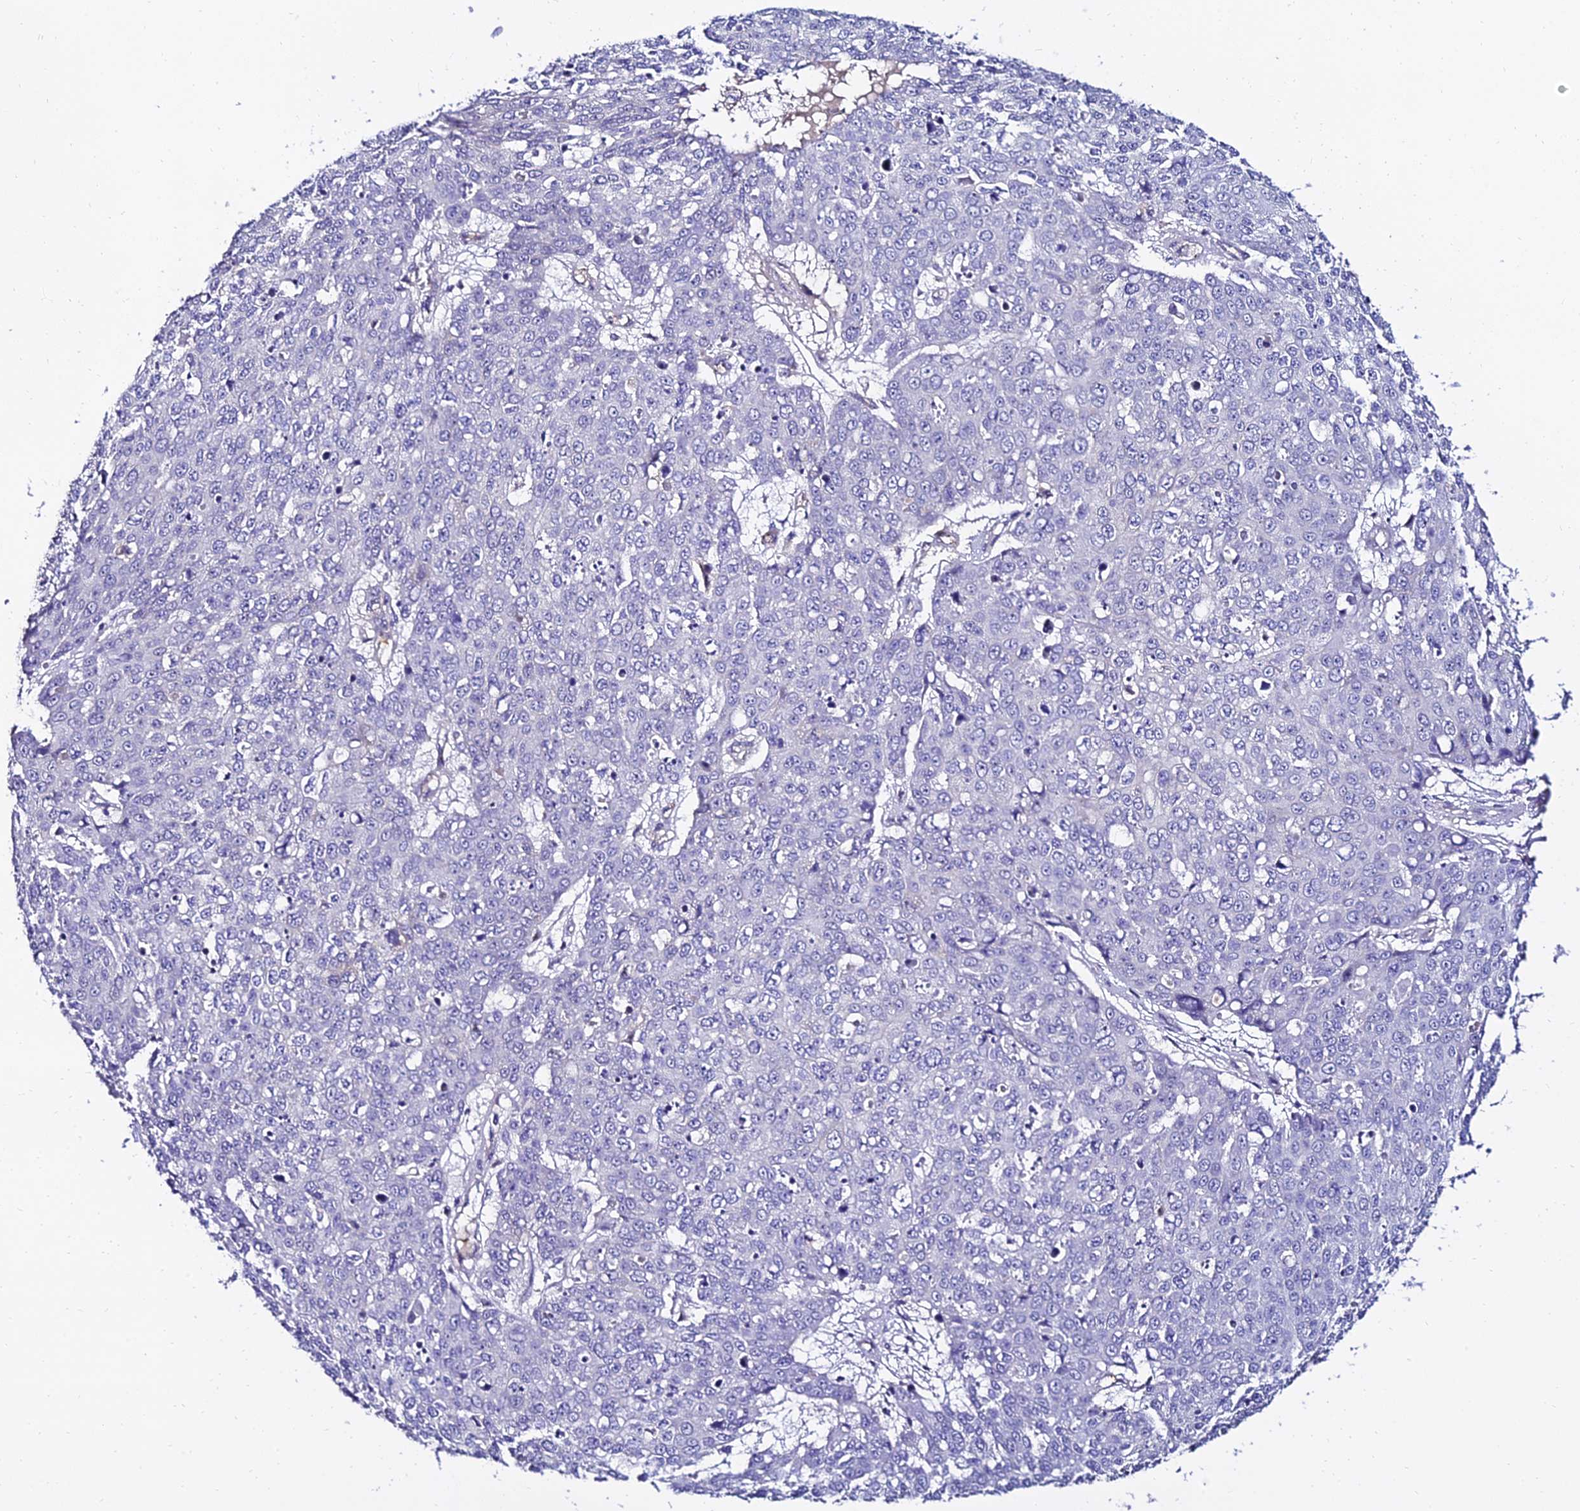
{"staining": {"intensity": "negative", "quantity": "none", "location": "none"}, "tissue": "skin cancer", "cell_type": "Tumor cells", "image_type": "cancer", "snomed": [{"axis": "morphology", "description": "Normal tissue, NOS"}, {"axis": "morphology", "description": "Squamous cell carcinoma, NOS"}, {"axis": "topography", "description": "Skin"}], "caption": "The histopathology image demonstrates no significant staining in tumor cells of skin cancer.", "gene": "ALDH3B2", "patient": {"sex": "male", "age": 72}}